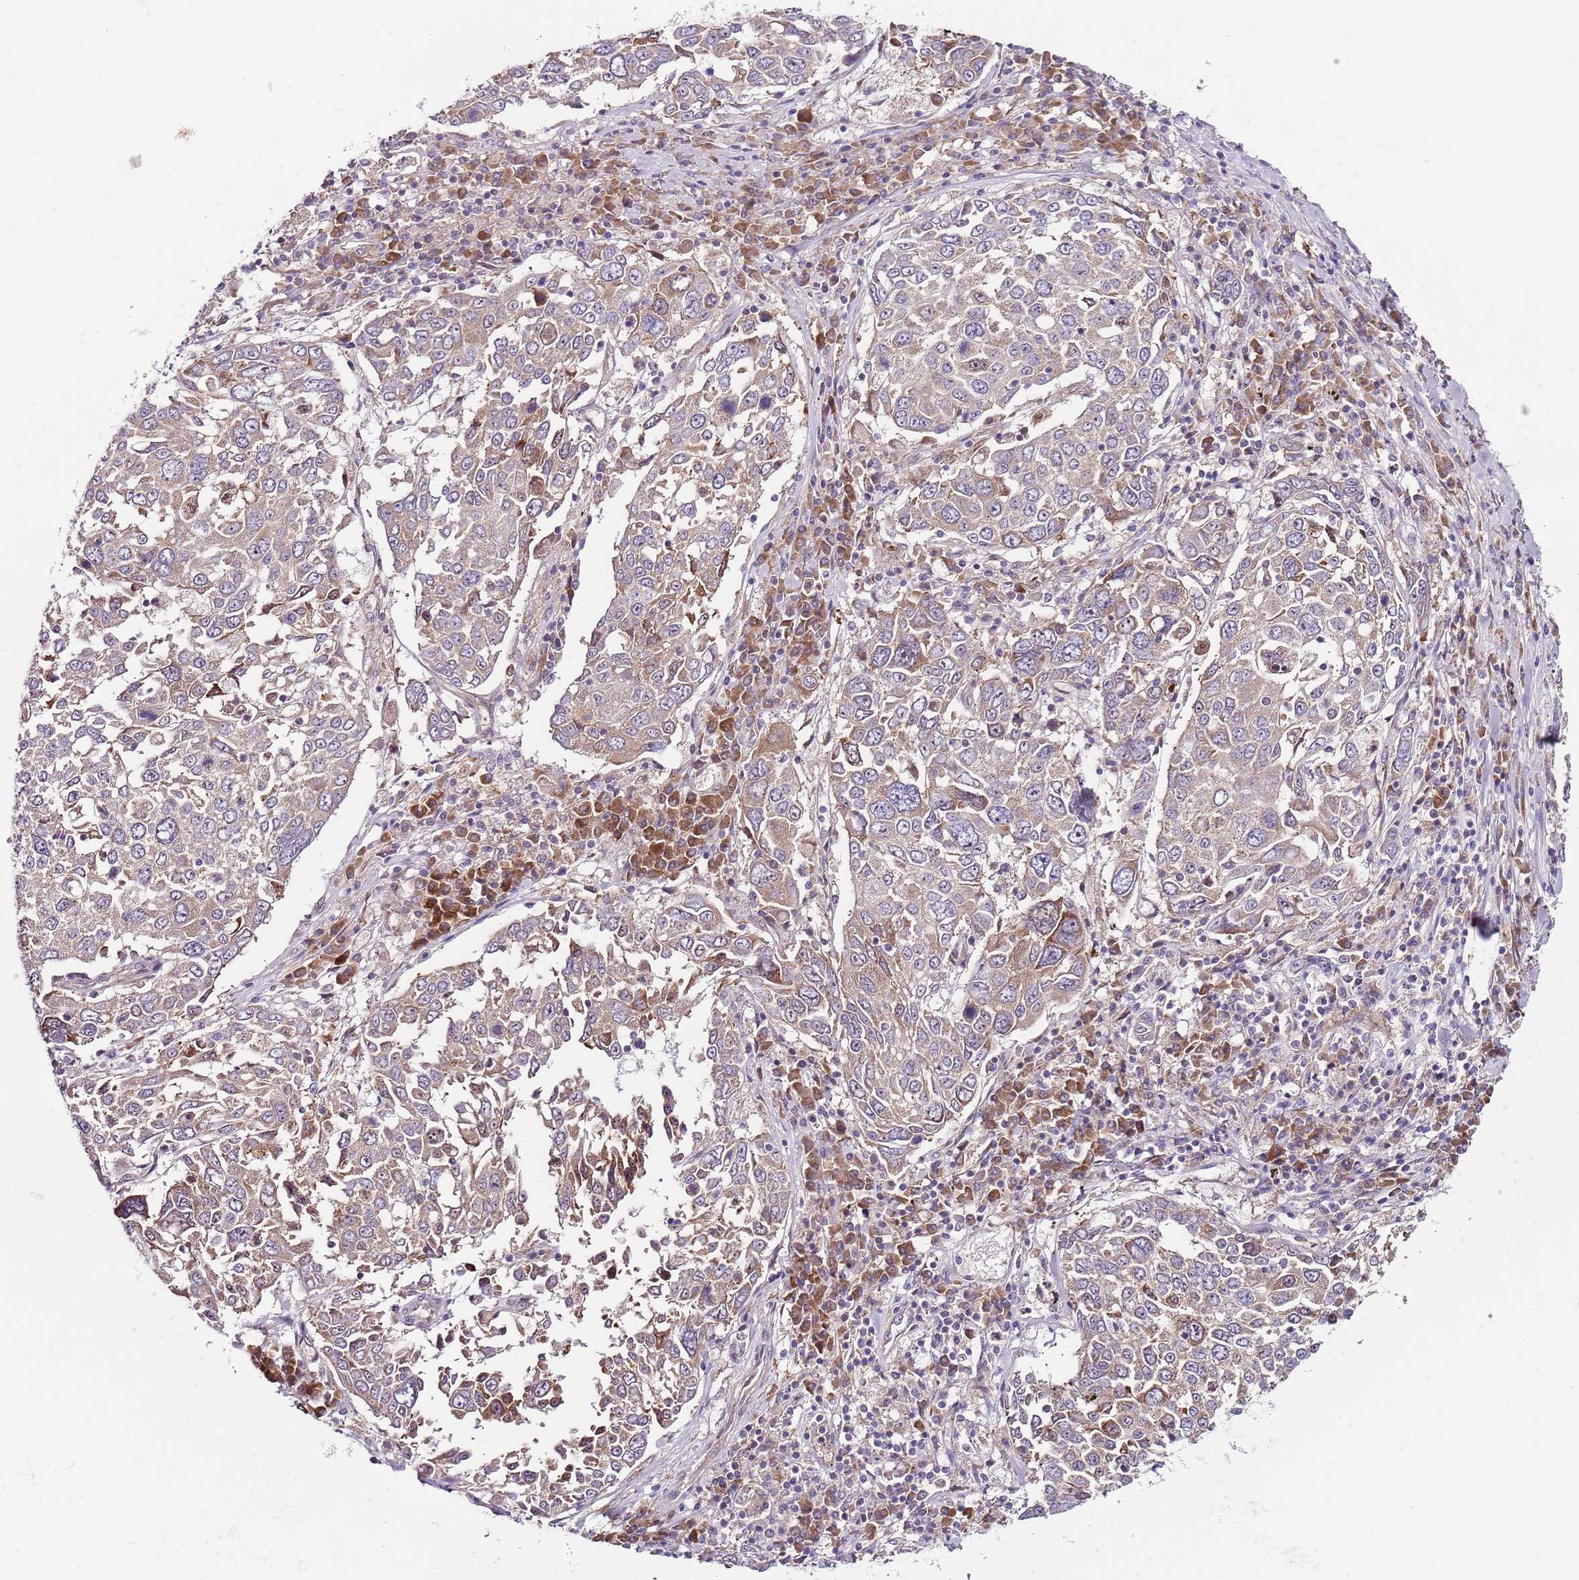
{"staining": {"intensity": "weak", "quantity": "25%-75%", "location": "cytoplasmic/membranous"}, "tissue": "lung cancer", "cell_type": "Tumor cells", "image_type": "cancer", "snomed": [{"axis": "morphology", "description": "Squamous cell carcinoma, NOS"}, {"axis": "topography", "description": "Lung"}], "caption": "Human squamous cell carcinoma (lung) stained with a brown dye demonstrates weak cytoplasmic/membranous positive expression in approximately 25%-75% of tumor cells.", "gene": "FBXL22", "patient": {"sex": "male", "age": 65}}